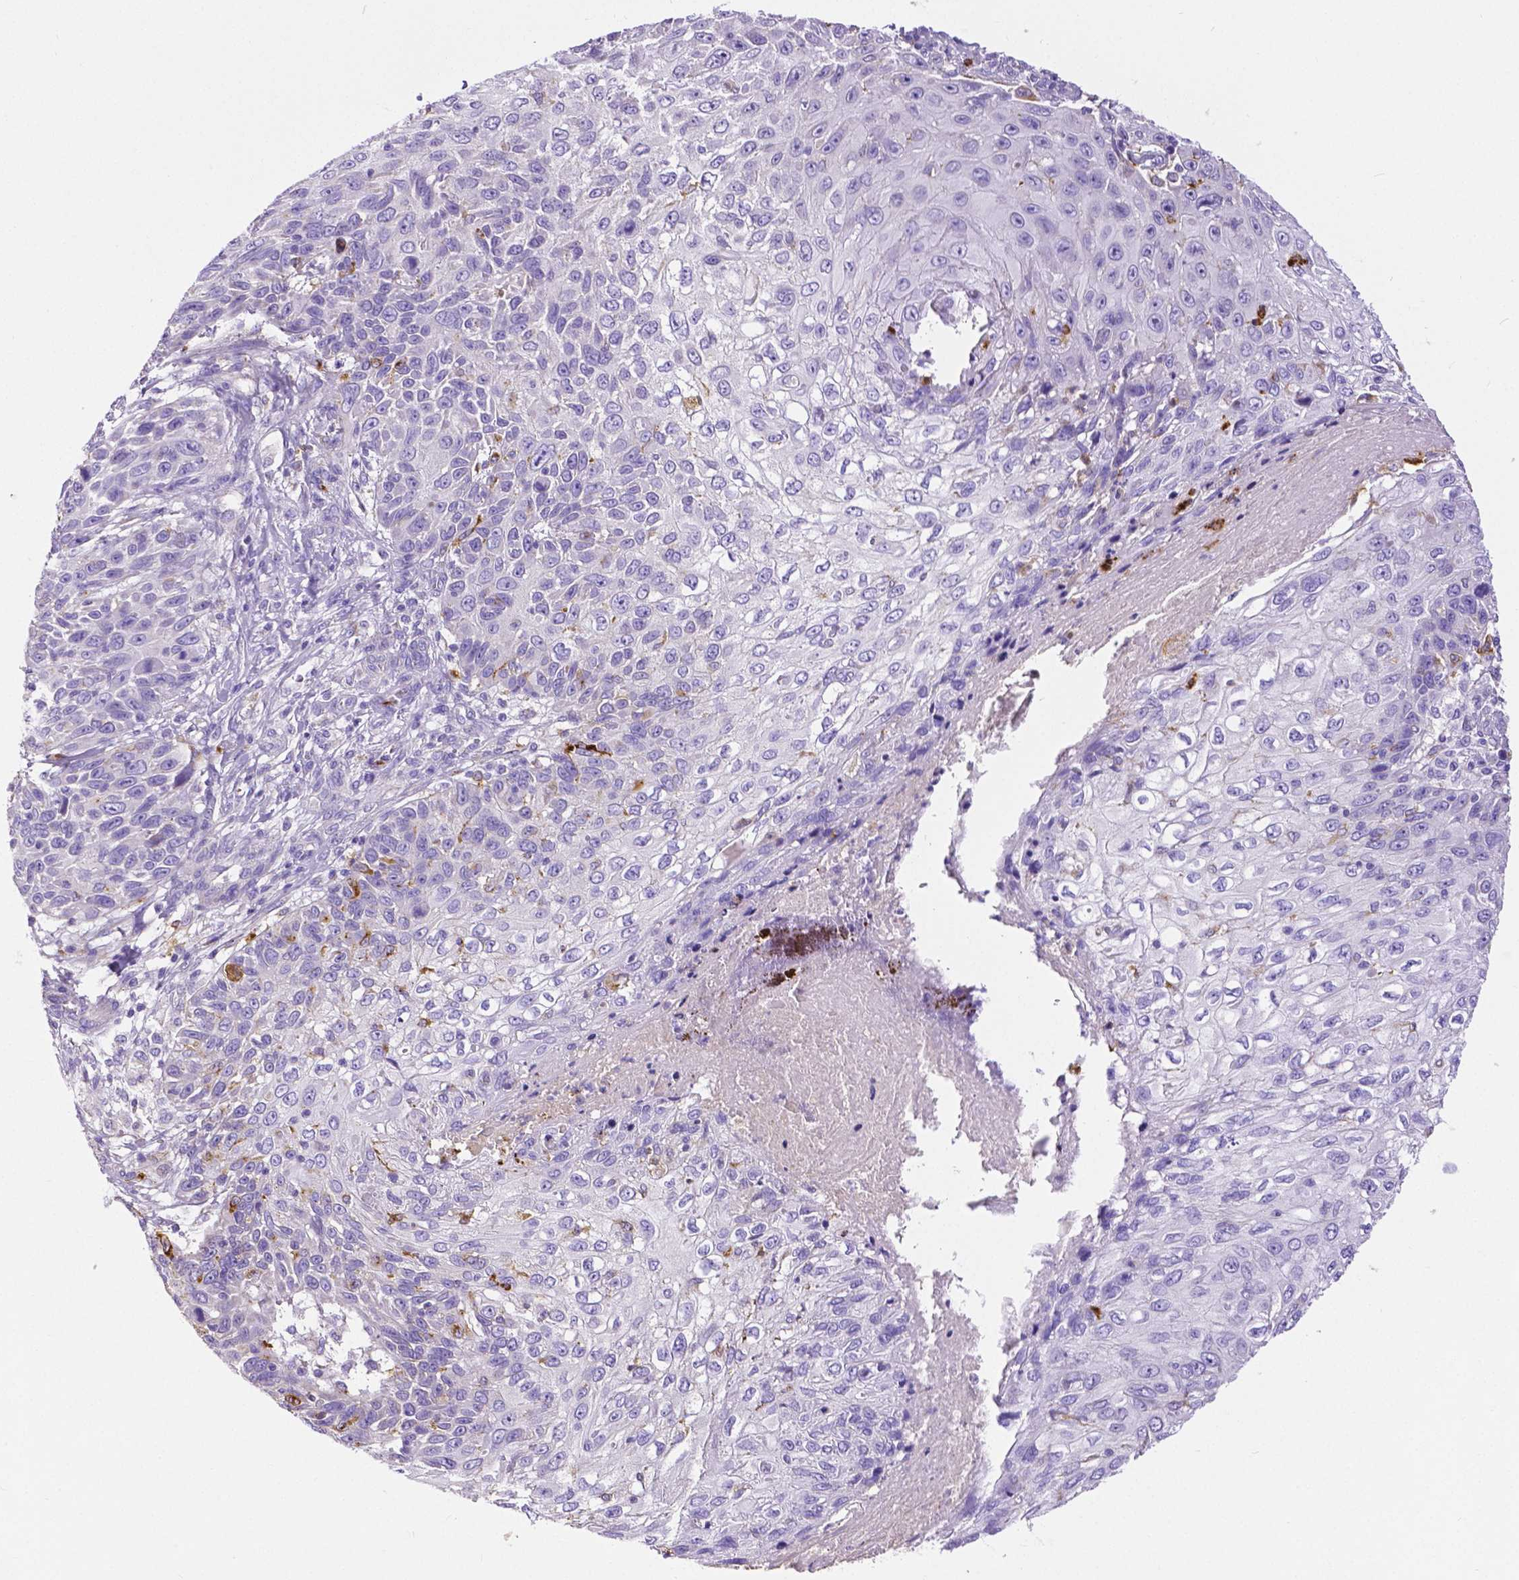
{"staining": {"intensity": "negative", "quantity": "none", "location": "none"}, "tissue": "skin cancer", "cell_type": "Tumor cells", "image_type": "cancer", "snomed": [{"axis": "morphology", "description": "Squamous cell carcinoma, NOS"}, {"axis": "topography", "description": "Skin"}], "caption": "Immunohistochemistry photomicrograph of human skin cancer stained for a protein (brown), which reveals no staining in tumor cells.", "gene": "MMP9", "patient": {"sex": "male", "age": 92}}